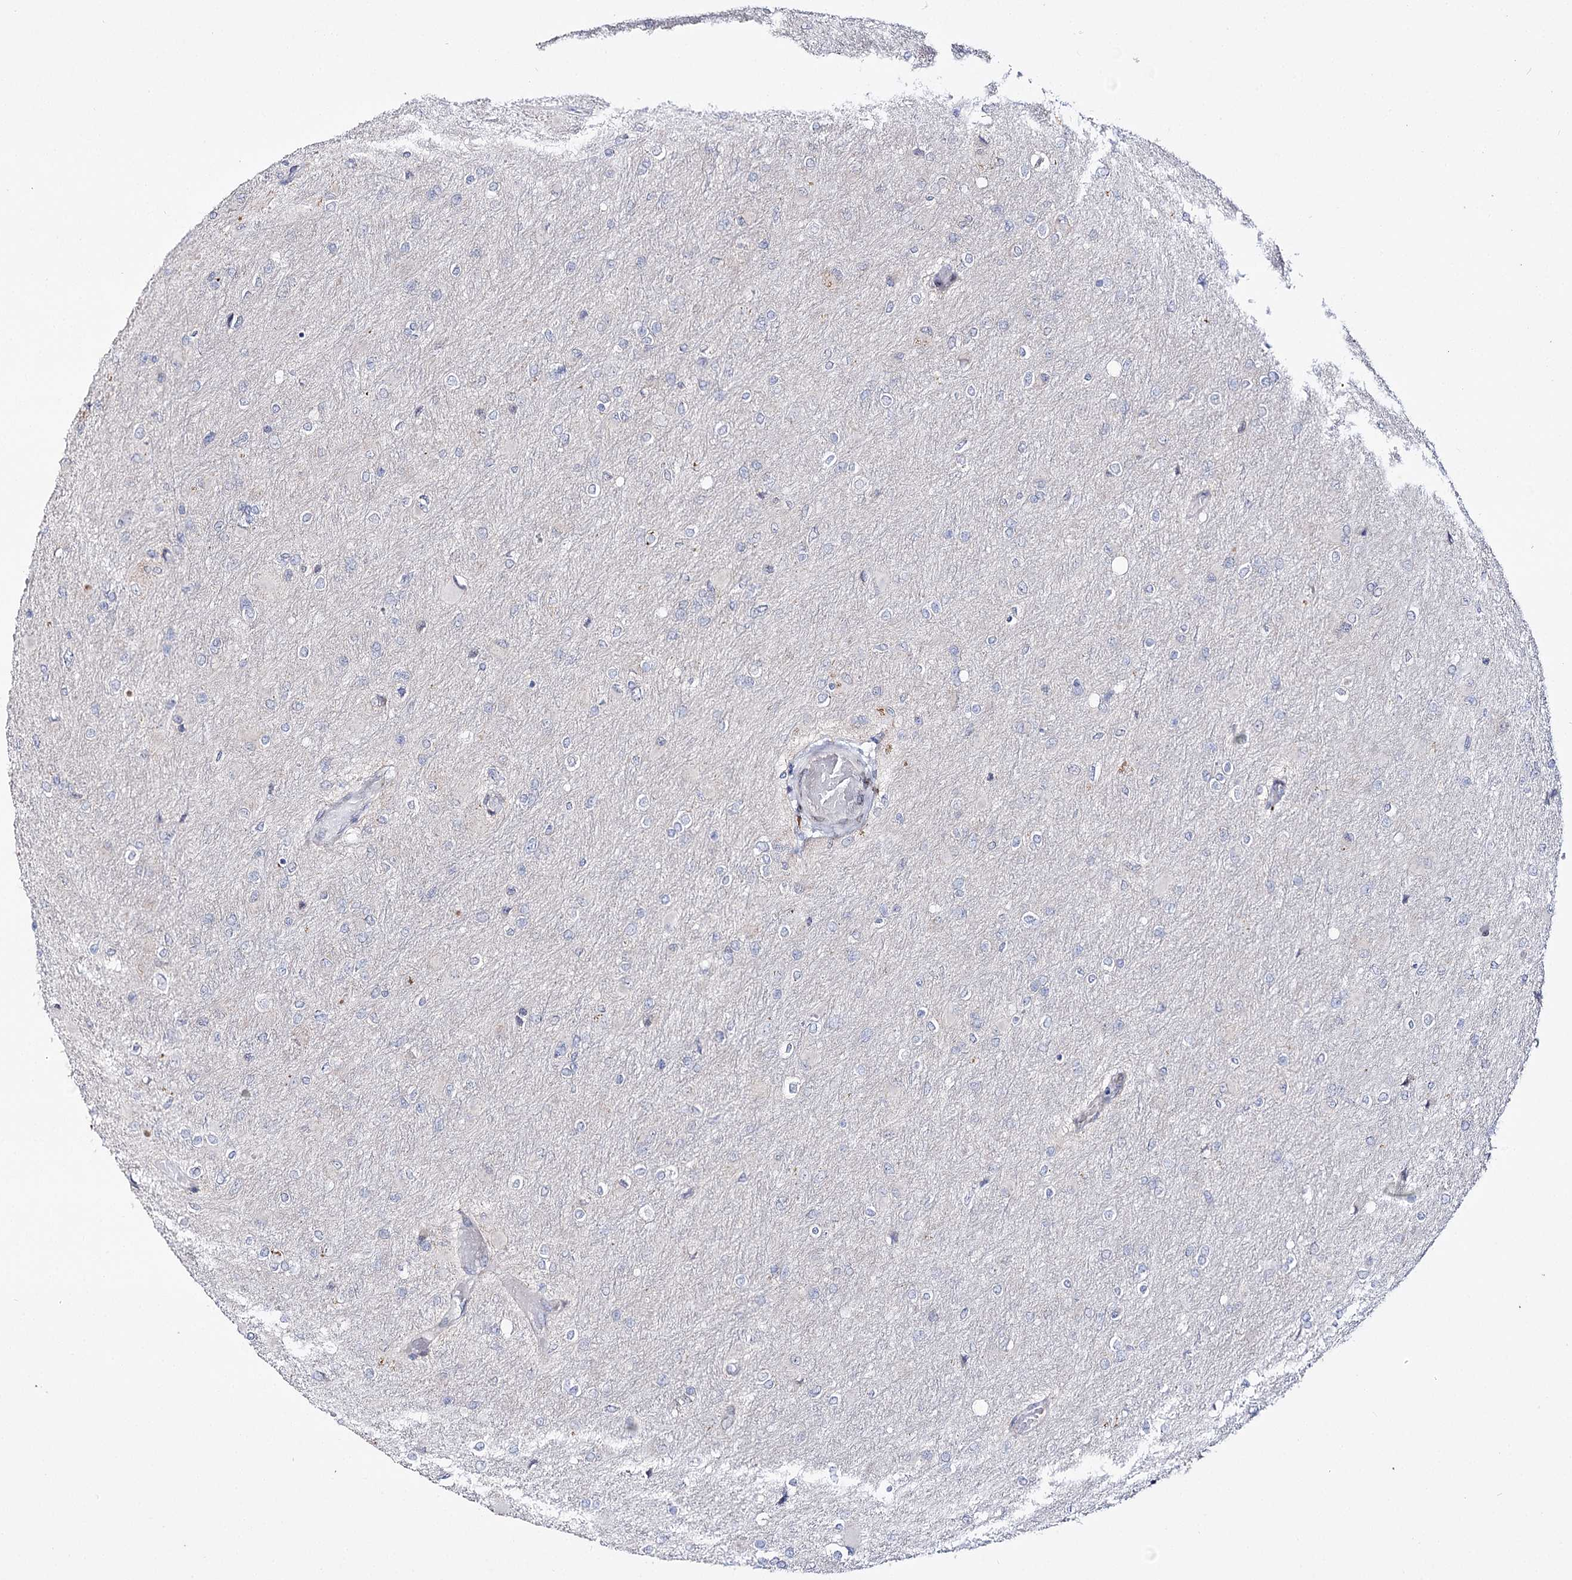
{"staining": {"intensity": "negative", "quantity": "none", "location": "none"}, "tissue": "glioma", "cell_type": "Tumor cells", "image_type": "cancer", "snomed": [{"axis": "morphology", "description": "Glioma, malignant, High grade"}, {"axis": "topography", "description": "Cerebral cortex"}], "caption": "A micrograph of human glioma is negative for staining in tumor cells.", "gene": "C11orf80", "patient": {"sex": "female", "age": 36}}